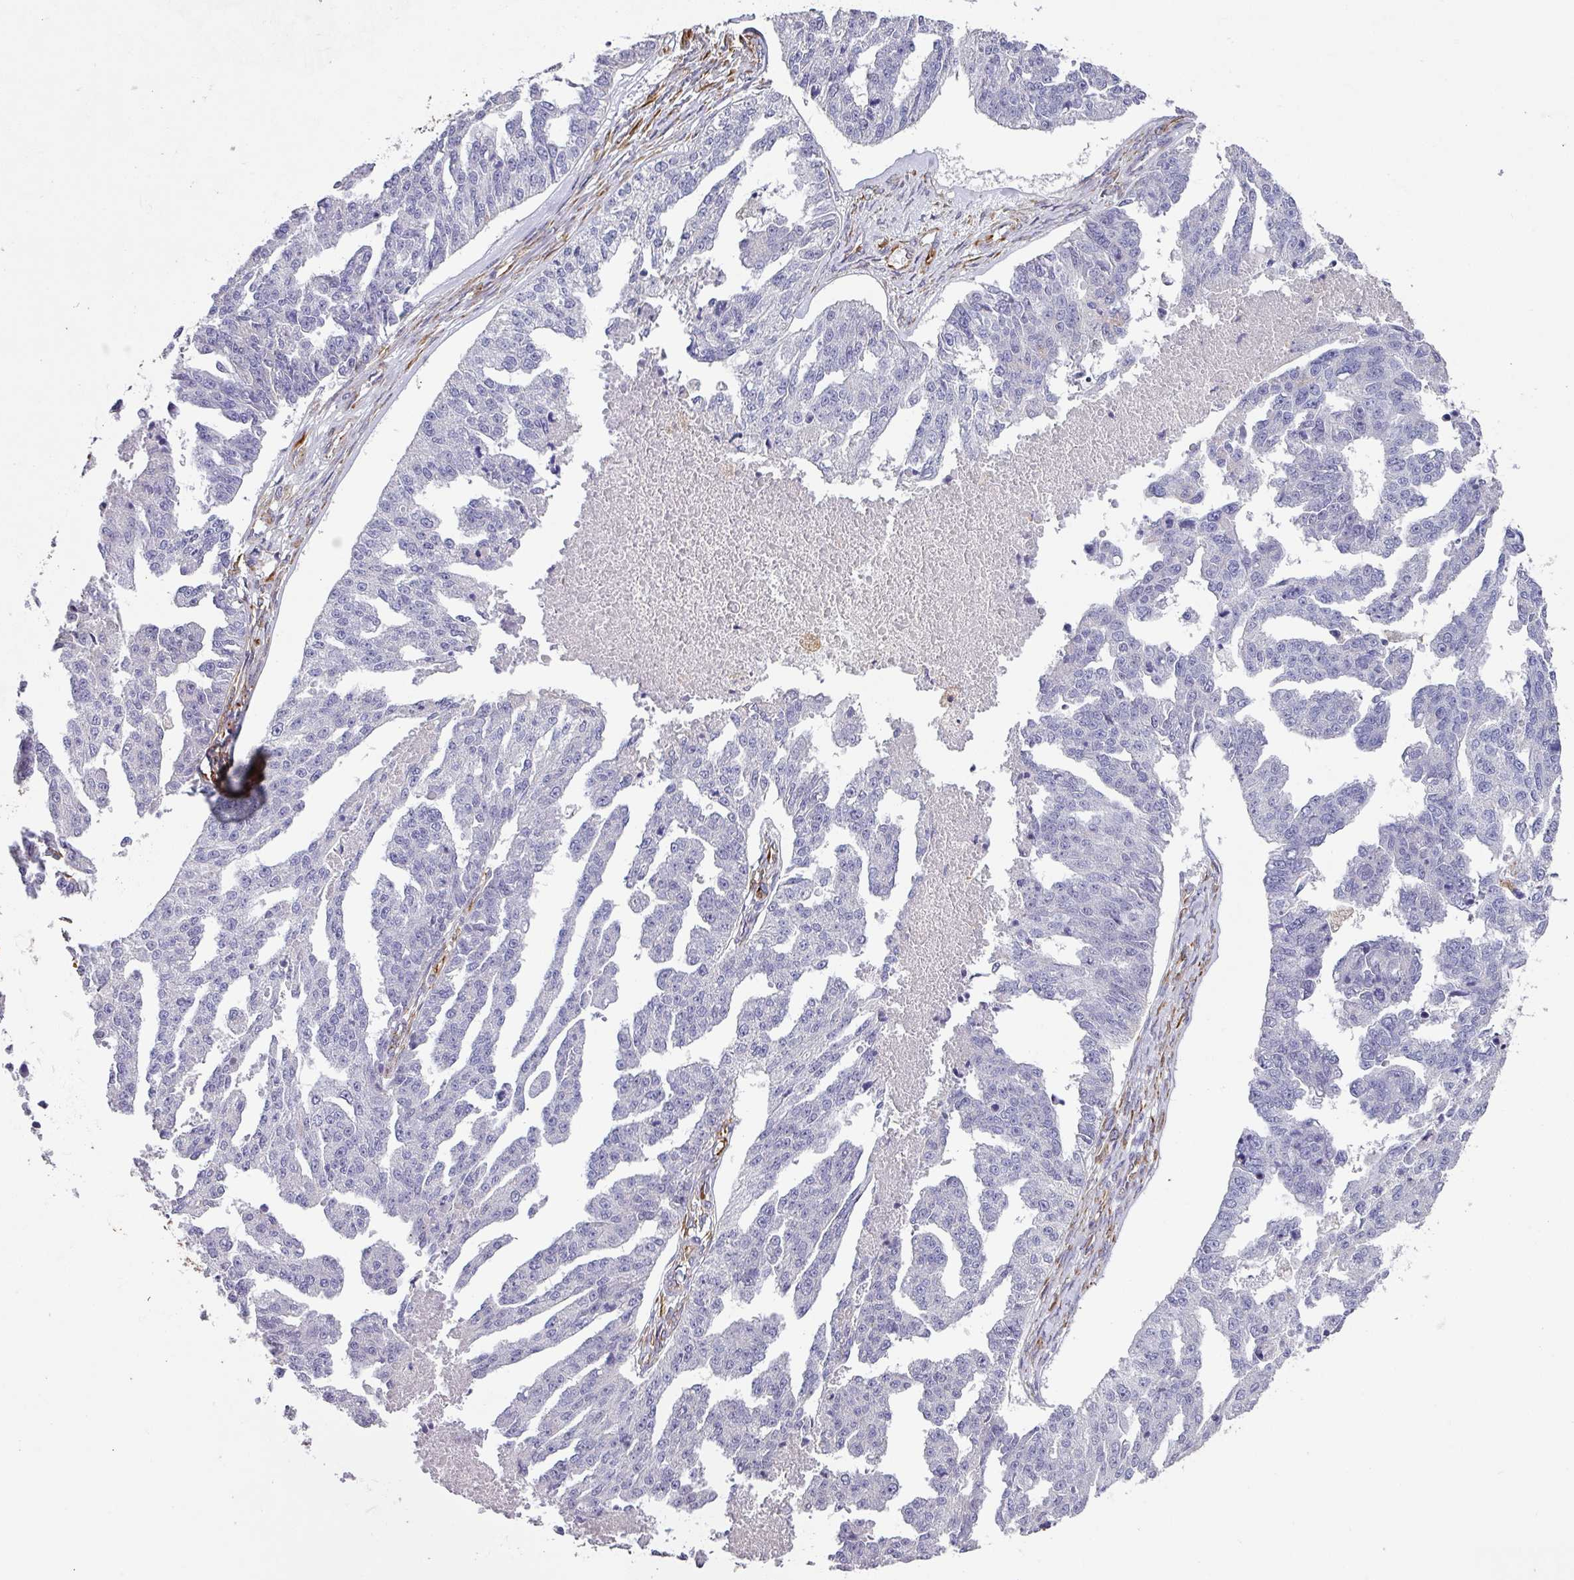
{"staining": {"intensity": "negative", "quantity": "none", "location": "none"}, "tissue": "ovarian cancer", "cell_type": "Tumor cells", "image_type": "cancer", "snomed": [{"axis": "morphology", "description": "Cystadenocarcinoma, serous, NOS"}, {"axis": "topography", "description": "Ovary"}], "caption": "Histopathology image shows no protein staining in tumor cells of ovarian cancer tissue.", "gene": "ZNF280C", "patient": {"sex": "female", "age": 58}}